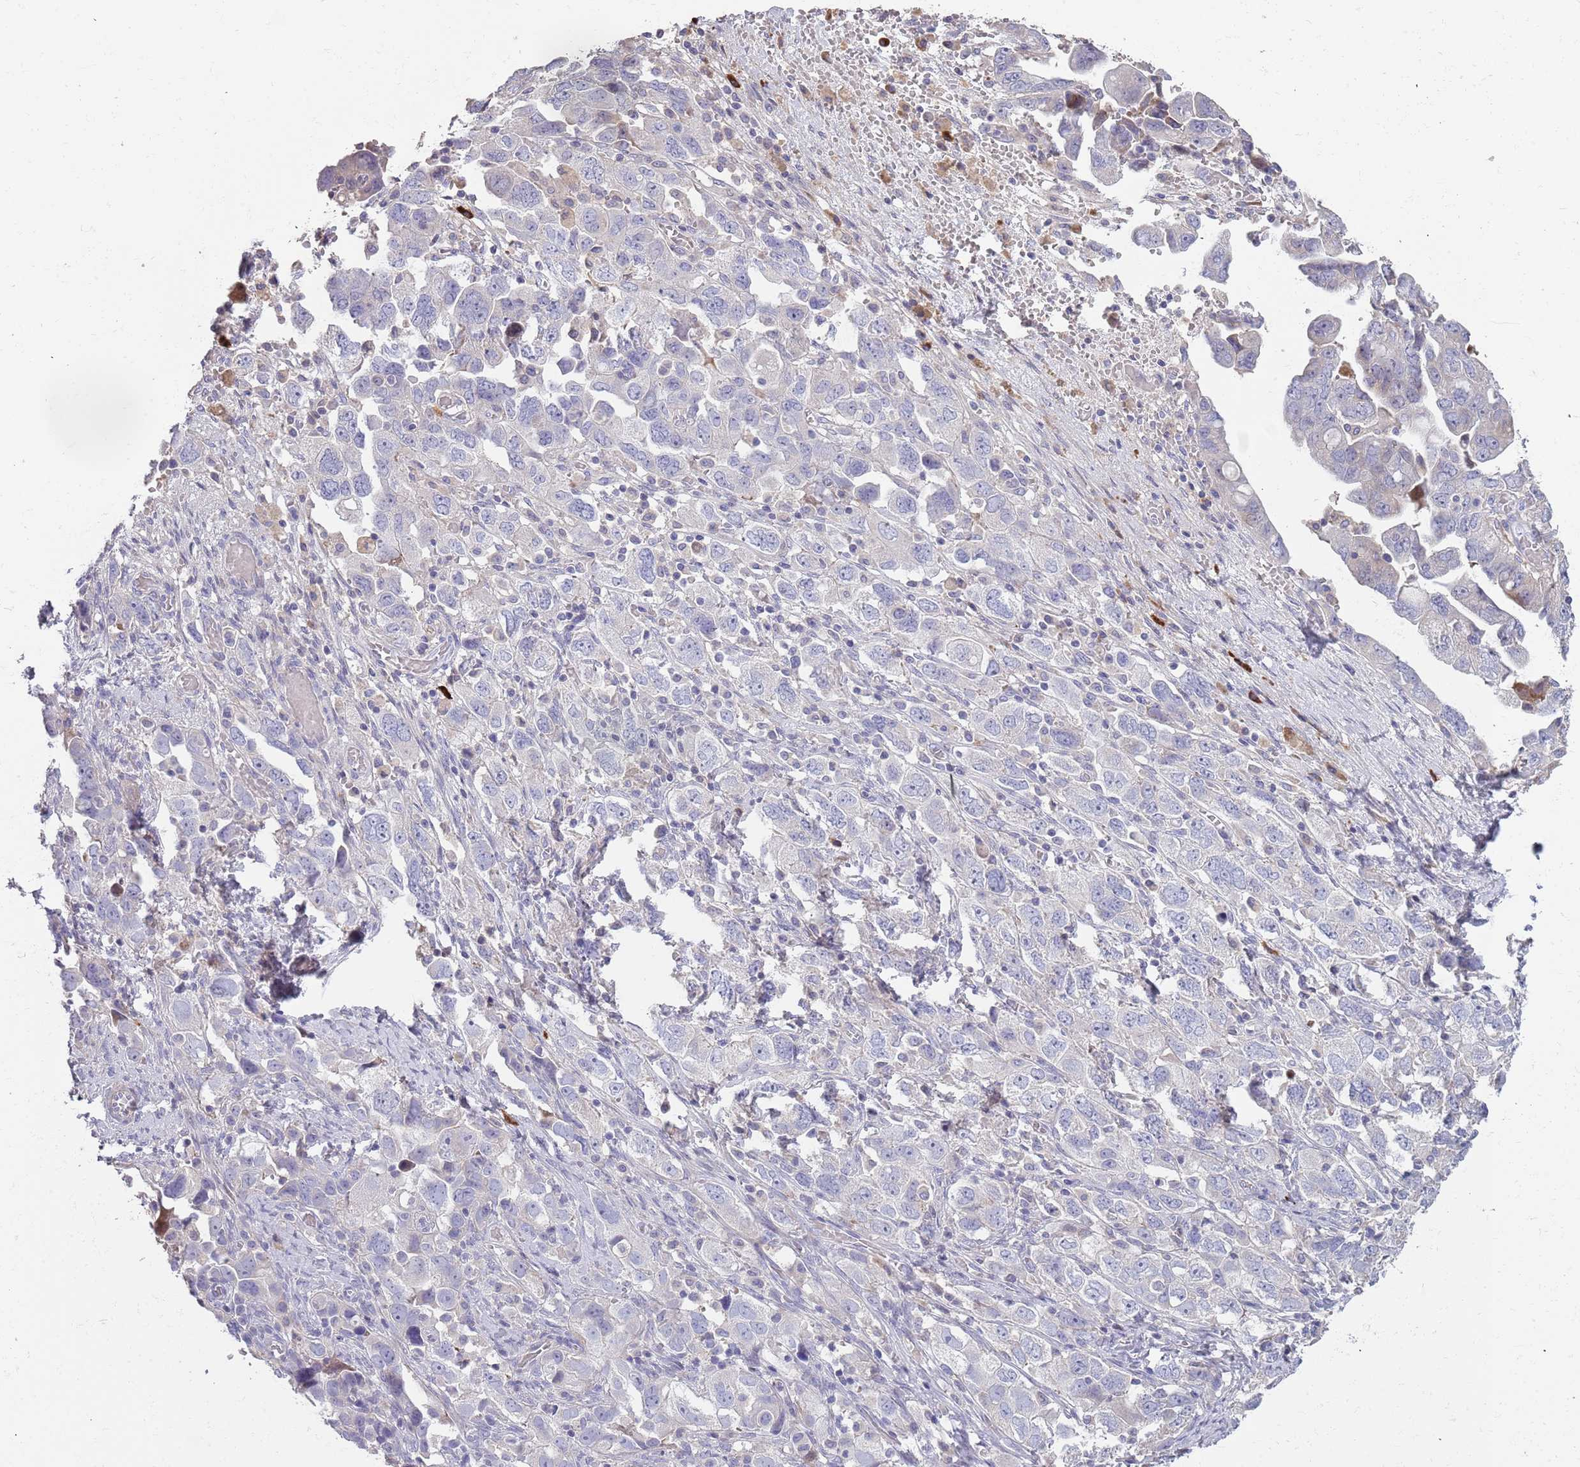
{"staining": {"intensity": "negative", "quantity": "none", "location": "none"}, "tissue": "ovarian cancer", "cell_type": "Tumor cells", "image_type": "cancer", "snomed": [{"axis": "morphology", "description": "Carcinoma, NOS"}, {"axis": "morphology", "description": "Cystadenocarcinoma, serous, NOS"}, {"axis": "topography", "description": "Ovary"}], "caption": "High power microscopy image of an immunohistochemistry (IHC) histopathology image of ovarian carcinoma, revealing no significant staining in tumor cells.", "gene": "SUSD1", "patient": {"sex": "female", "age": 69}}